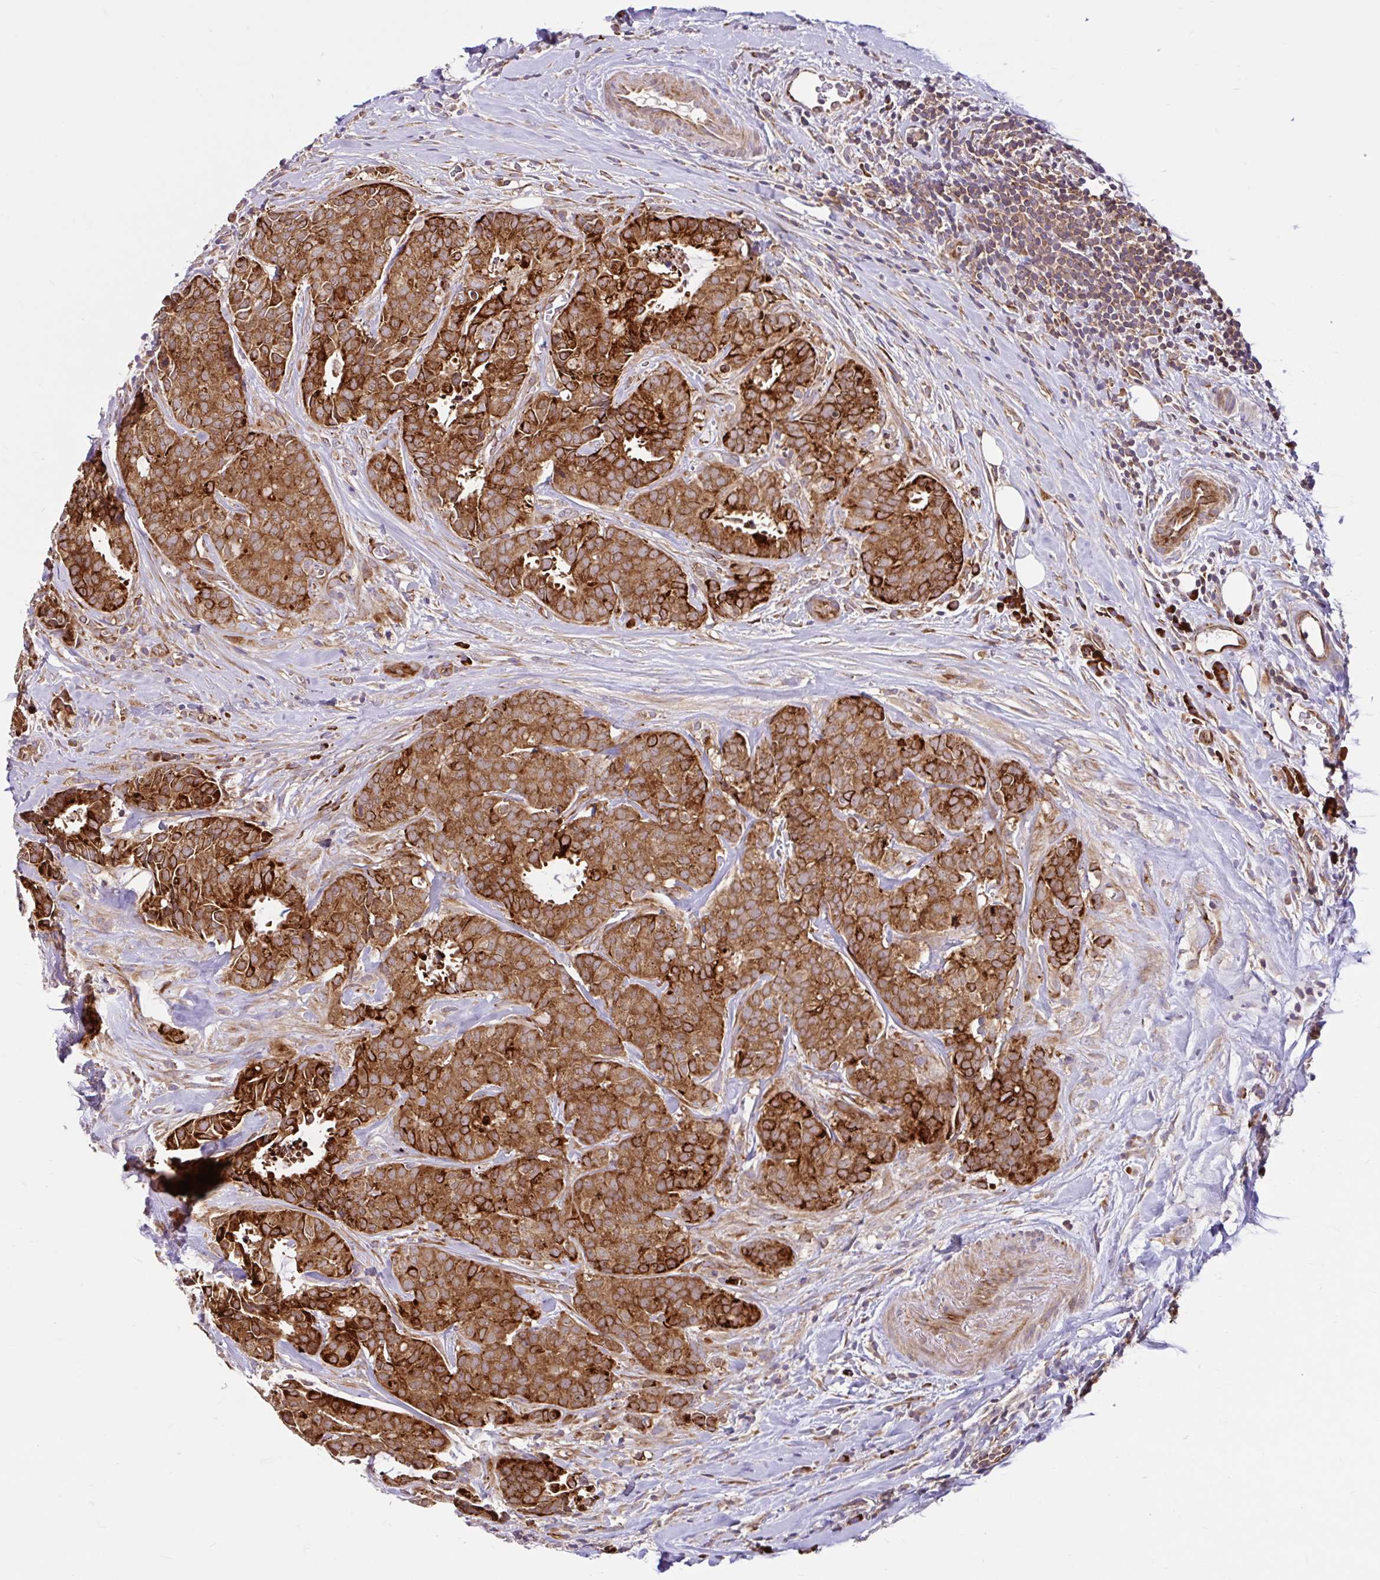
{"staining": {"intensity": "strong", "quantity": ">75%", "location": "cytoplasmic/membranous"}, "tissue": "breast cancer", "cell_type": "Tumor cells", "image_type": "cancer", "snomed": [{"axis": "morphology", "description": "Duct carcinoma"}, {"axis": "topography", "description": "Breast"}], "caption": "Protein analysis of breast cancer tissue exhibits strong cytoplasmic/membranous staining in approximately >75% of tumor cells. (DAB = brown stain, brightfield microscopy at high magnification).", "gene": "NTPCR", "patient": {"sex": "female", "age": 84}}